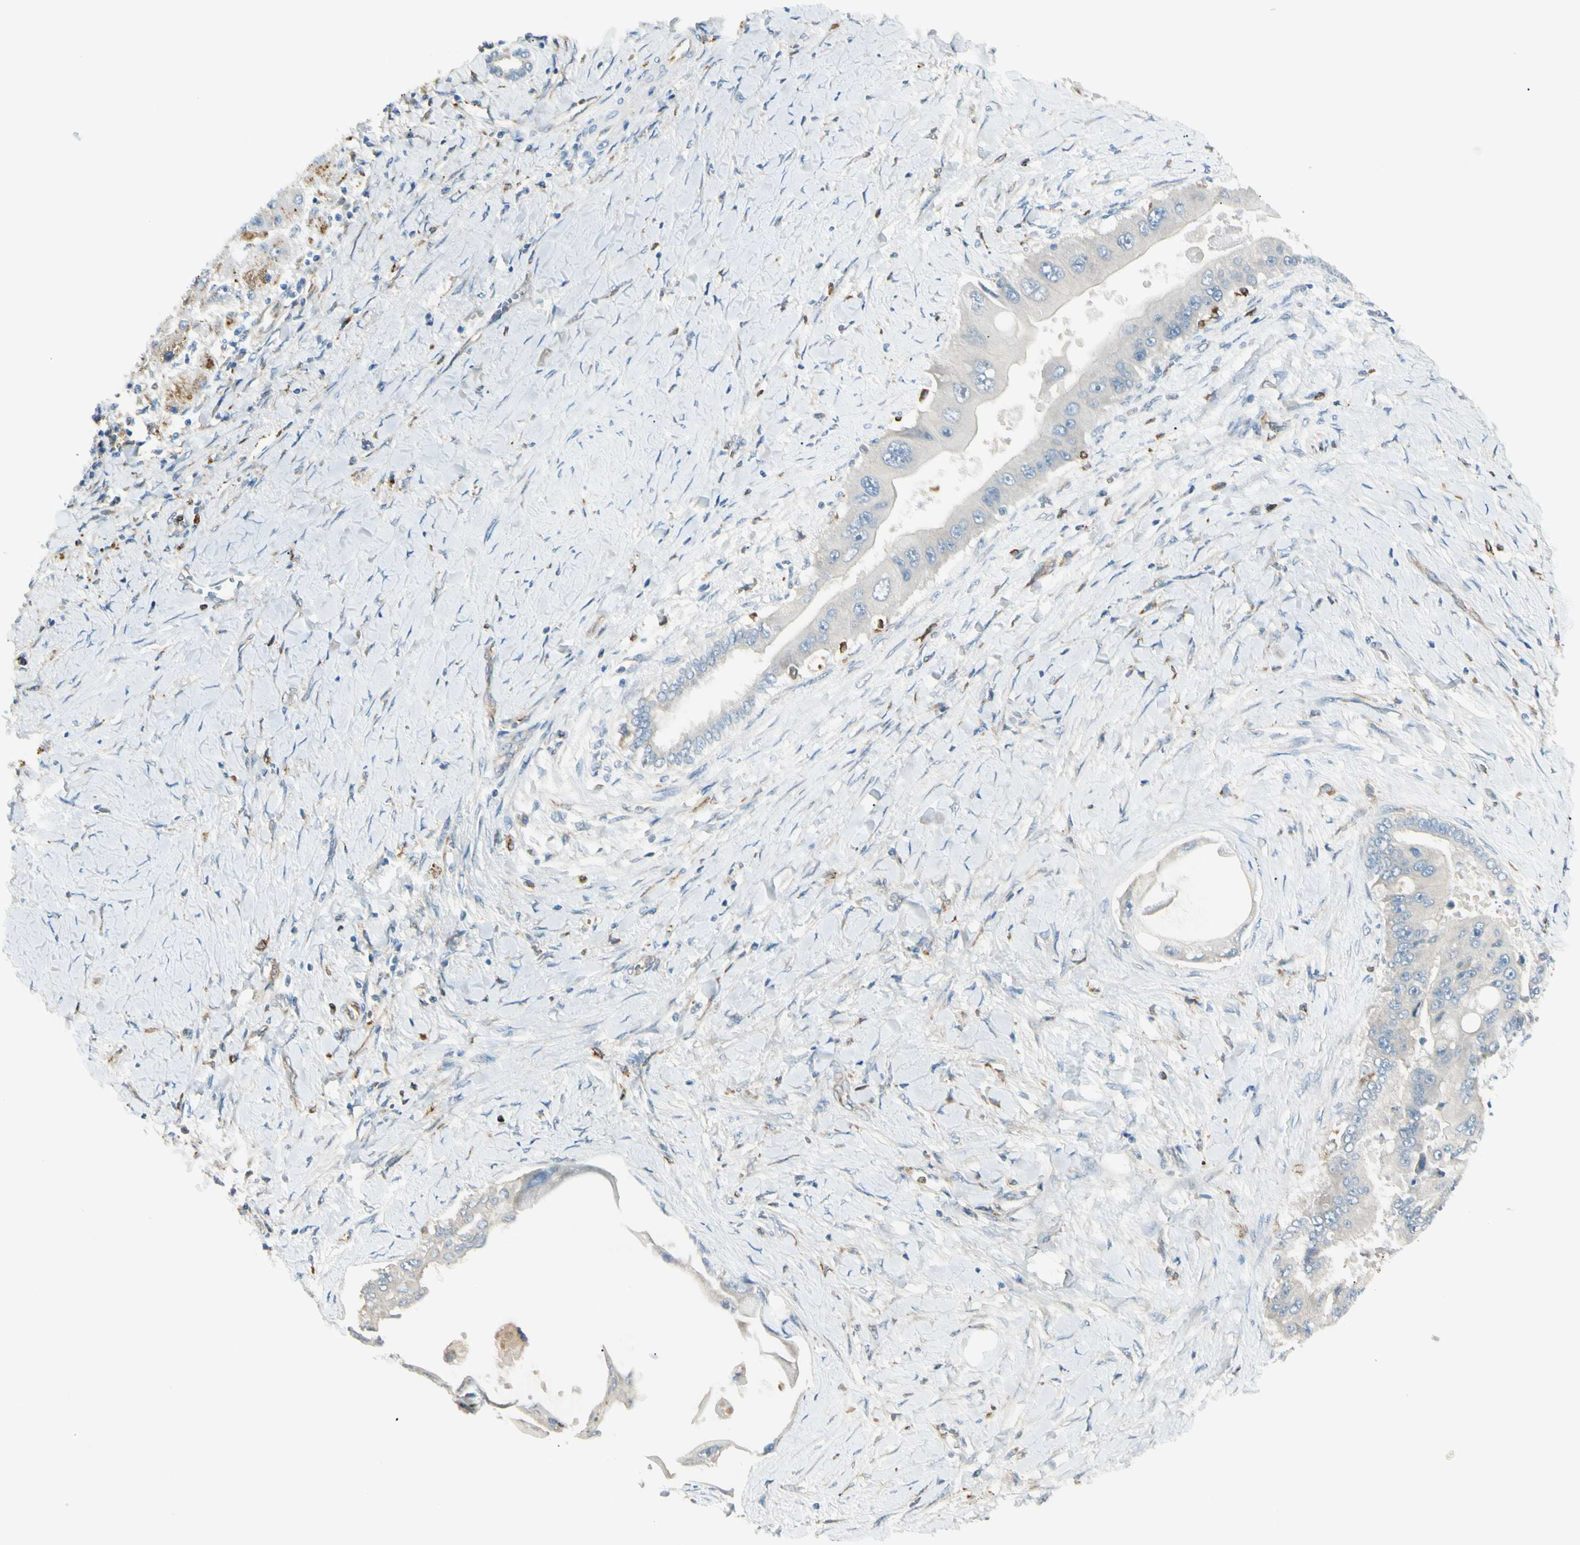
{"staining": {"intensity": "negative", "quantity": "none", "location": "none"}, "tissue": "liver cancer", "cell_type": "Tumor cells", "image_type": "cancer", "snomed": [{"axis": "morphology", "description": "Normal tissue, NOS"}, {"axis": "morphology", "description": "Cholangiocarcinoma"}, {"axis": "topography", "description": "Liver"}, {"axis": "topography", "description": "Peripheral nerve tissue"}], "caption": "Tumor cells are negative for protein expression in human liver cancer (cholangiocarcinoma).", "gene": "LPCAT2", "patient": {"sex": "male", "age": 50}}